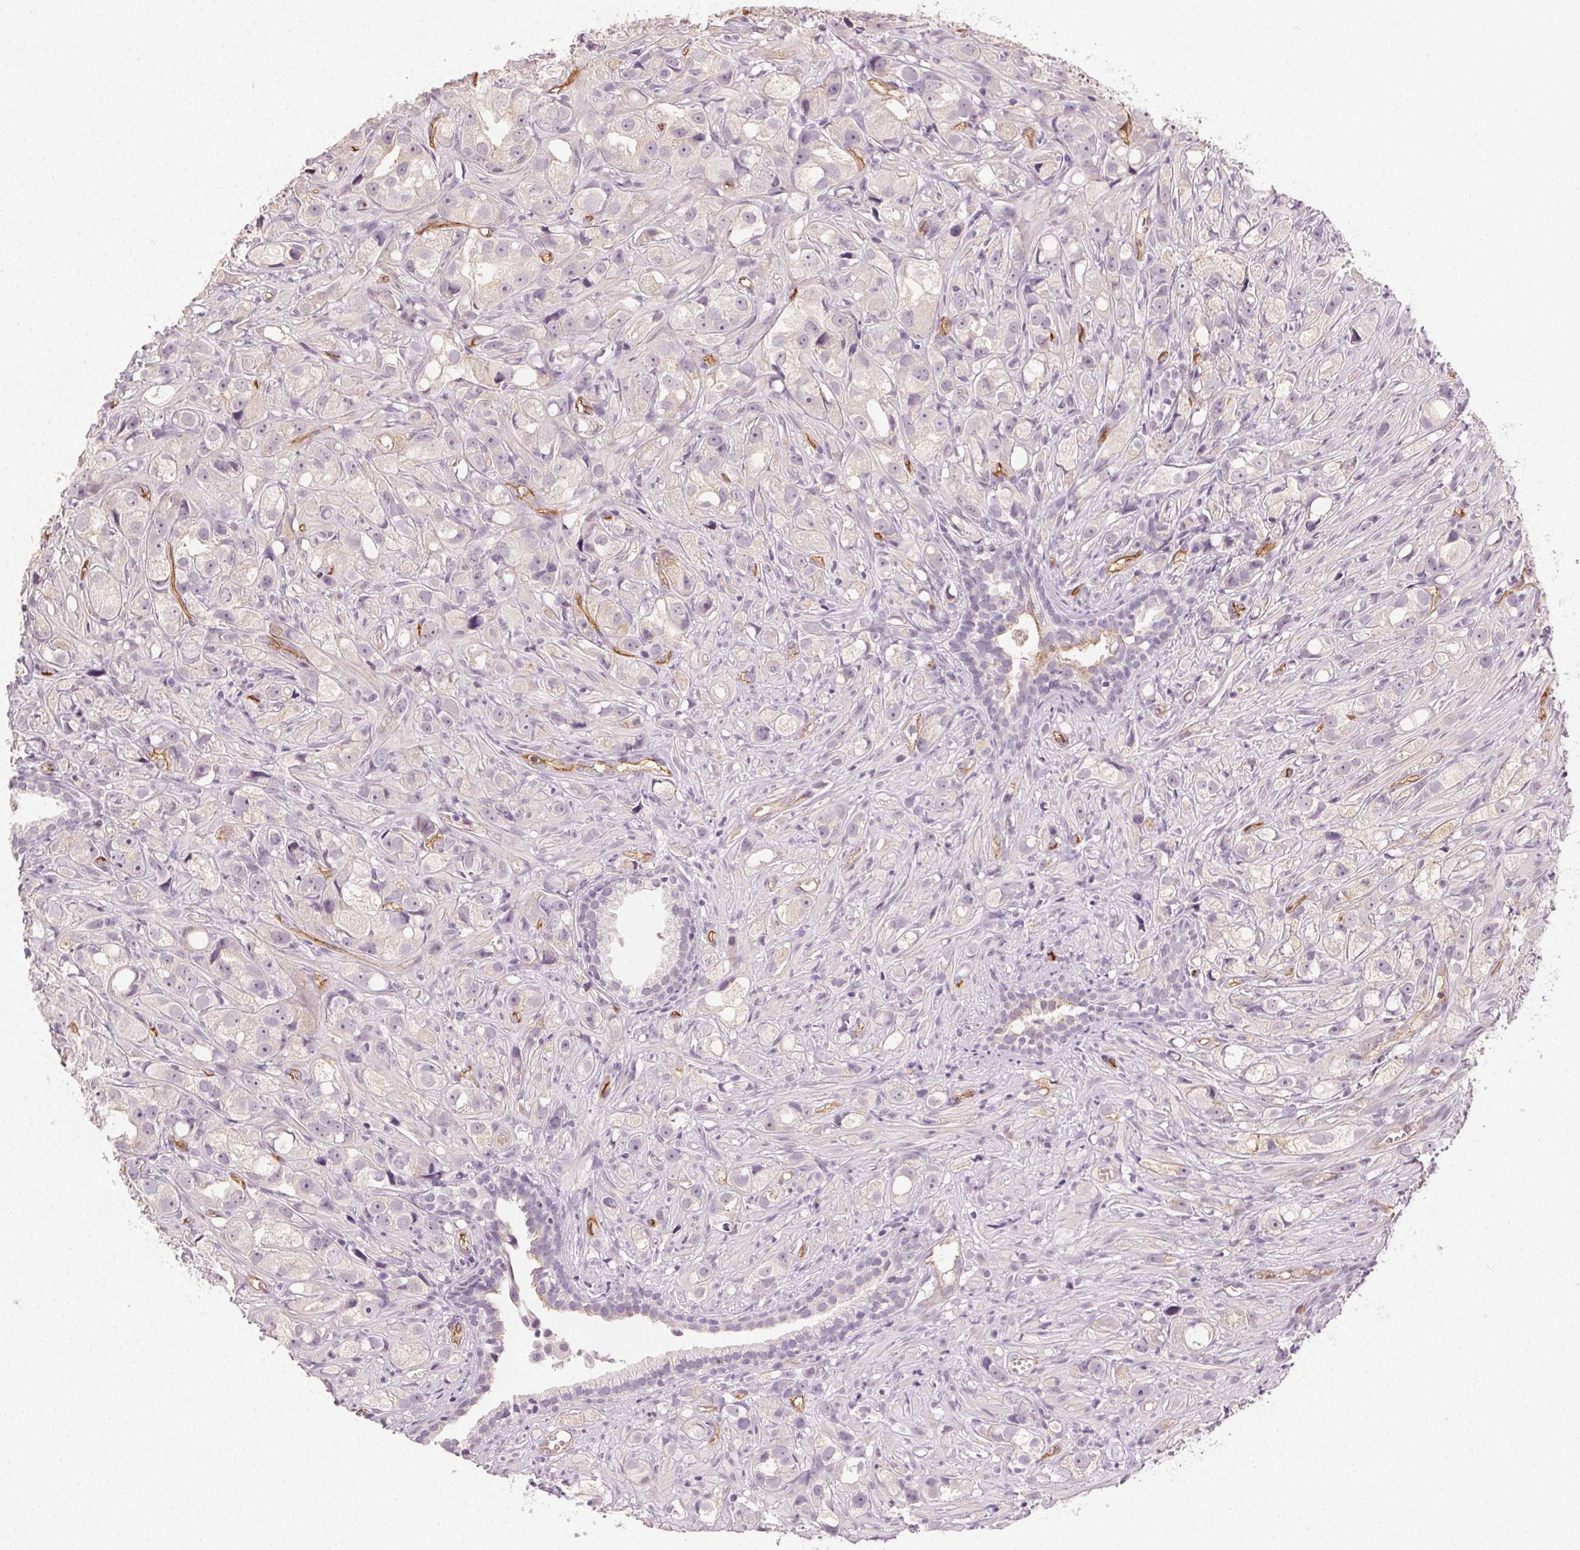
{"staining": {"intensity": "negative", "quantity": "none", "location": "none"}, "tissue": "prostate cancer", "cell_type": "Tumor cells", "image_type": "cancer", "snomed": [{"axis": "morphology", "description": "Adenocarcinoma, High grade"}, {"axis": "topography", "description": "Prostate"}], "caption": "Immunohistochemical staining of prostate cancer (high-grade adenocarcinoma) shows no significant expression in tumor cells. The staining is performed using DAB brown chromogen with nuclei counter-stained in using hematoxylin.", "gene": "PODXL", "patient": {"sex": "male", "age": 75}}